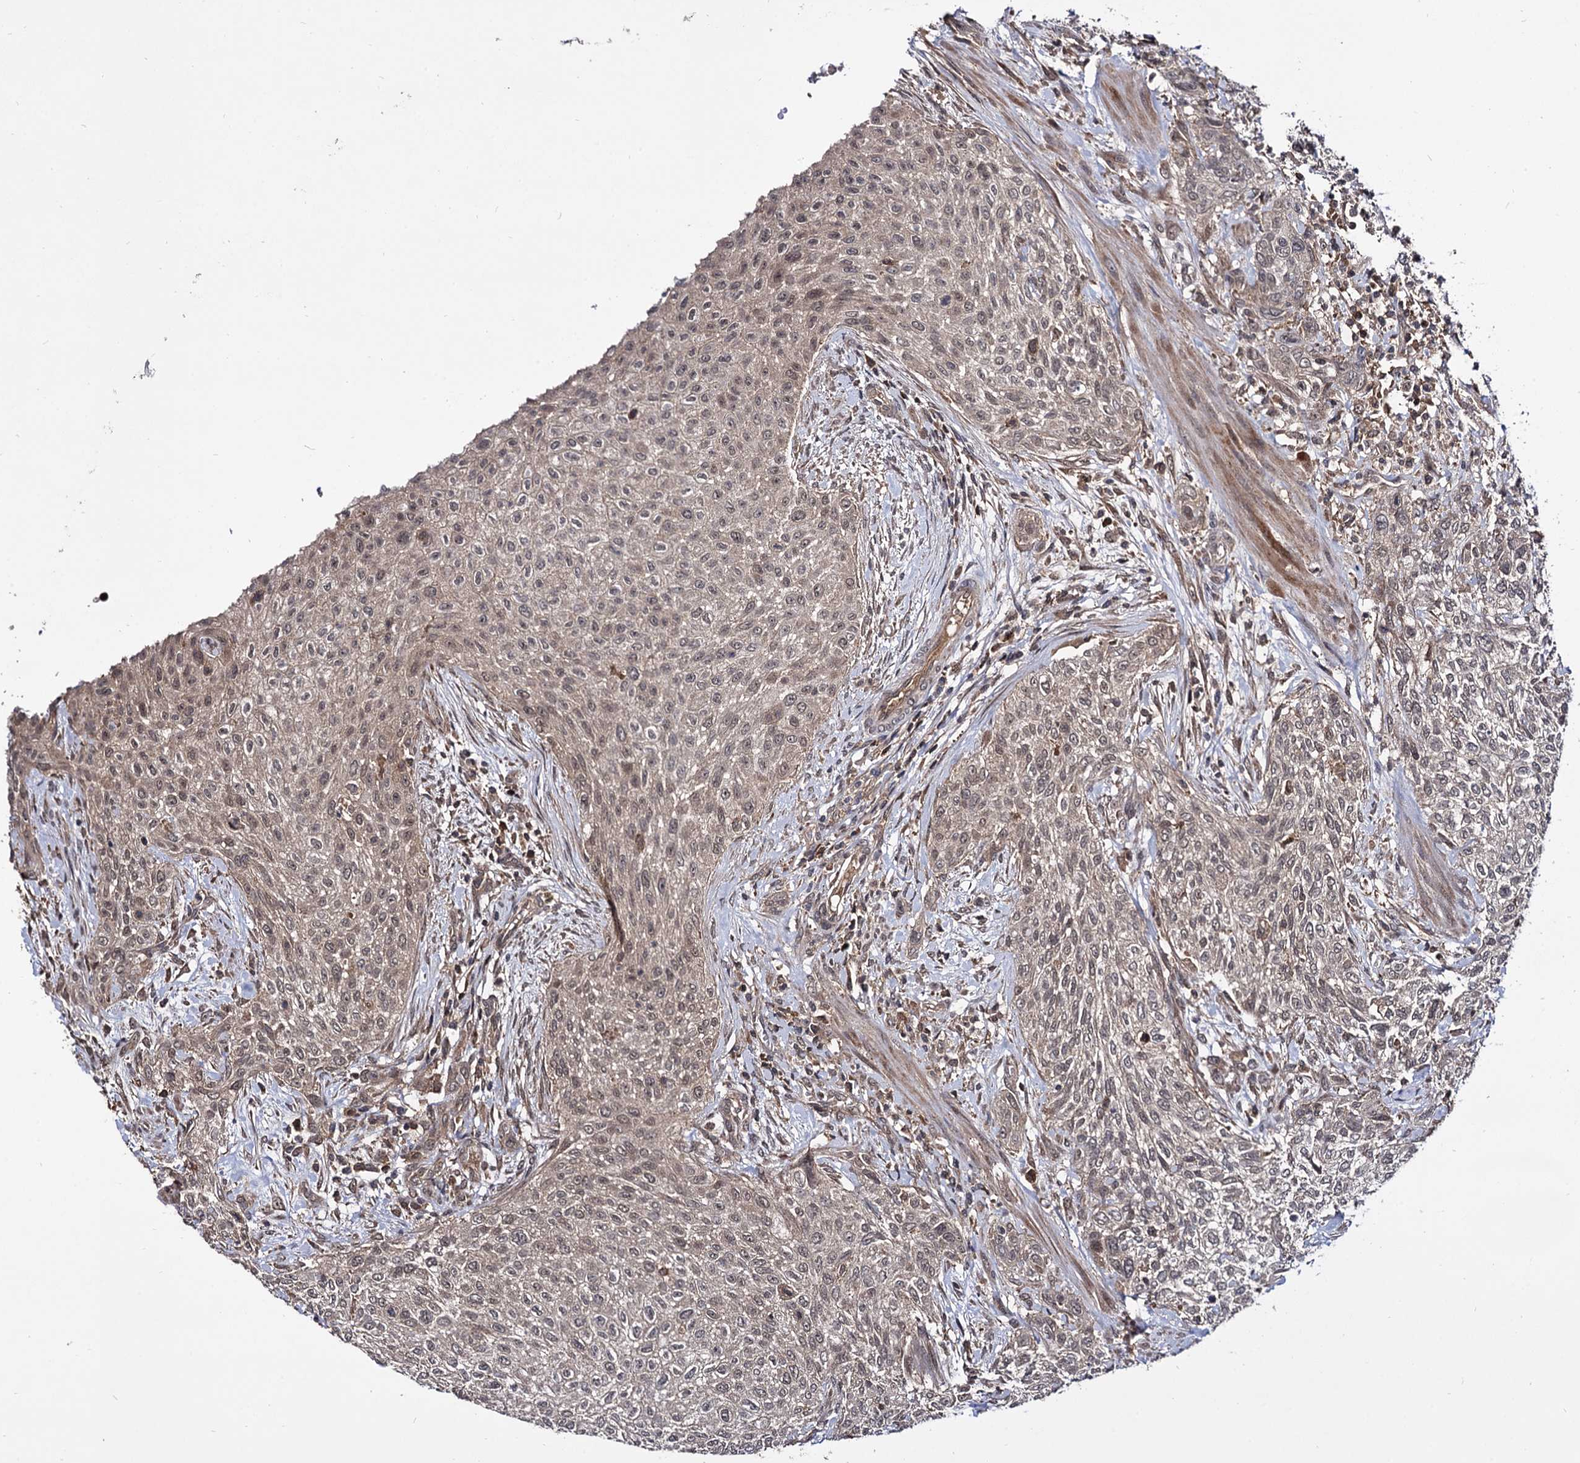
{"staining": {"intensity": "moderate", "quantity": ">75%", "location": "cytoplasmic/membranous,nuclear"}, "tissue": "urothelial cancer", "cell_type": "Tumor cells", "image_type": "cancer", "snomed": [{"axis": "morphology", "description": "Normal tissue, NOS"}, {"axis": "morphology", "description": "Urothelial carcinoma, NOS"}, {"axis": "topography", "description": "Urinary bladder"}, {"axis": "topography", "description": "Peripheral nerve tissue"}], "caption": "About >75% of tumor cells in human urothelial cancer reveal moderate cytoplasmic/membranous and nuclear protein staining as visualized by brown immunohistochemical staining.", "gene": "MICAL2", "patient": {"sex": "male", "age": 35}}